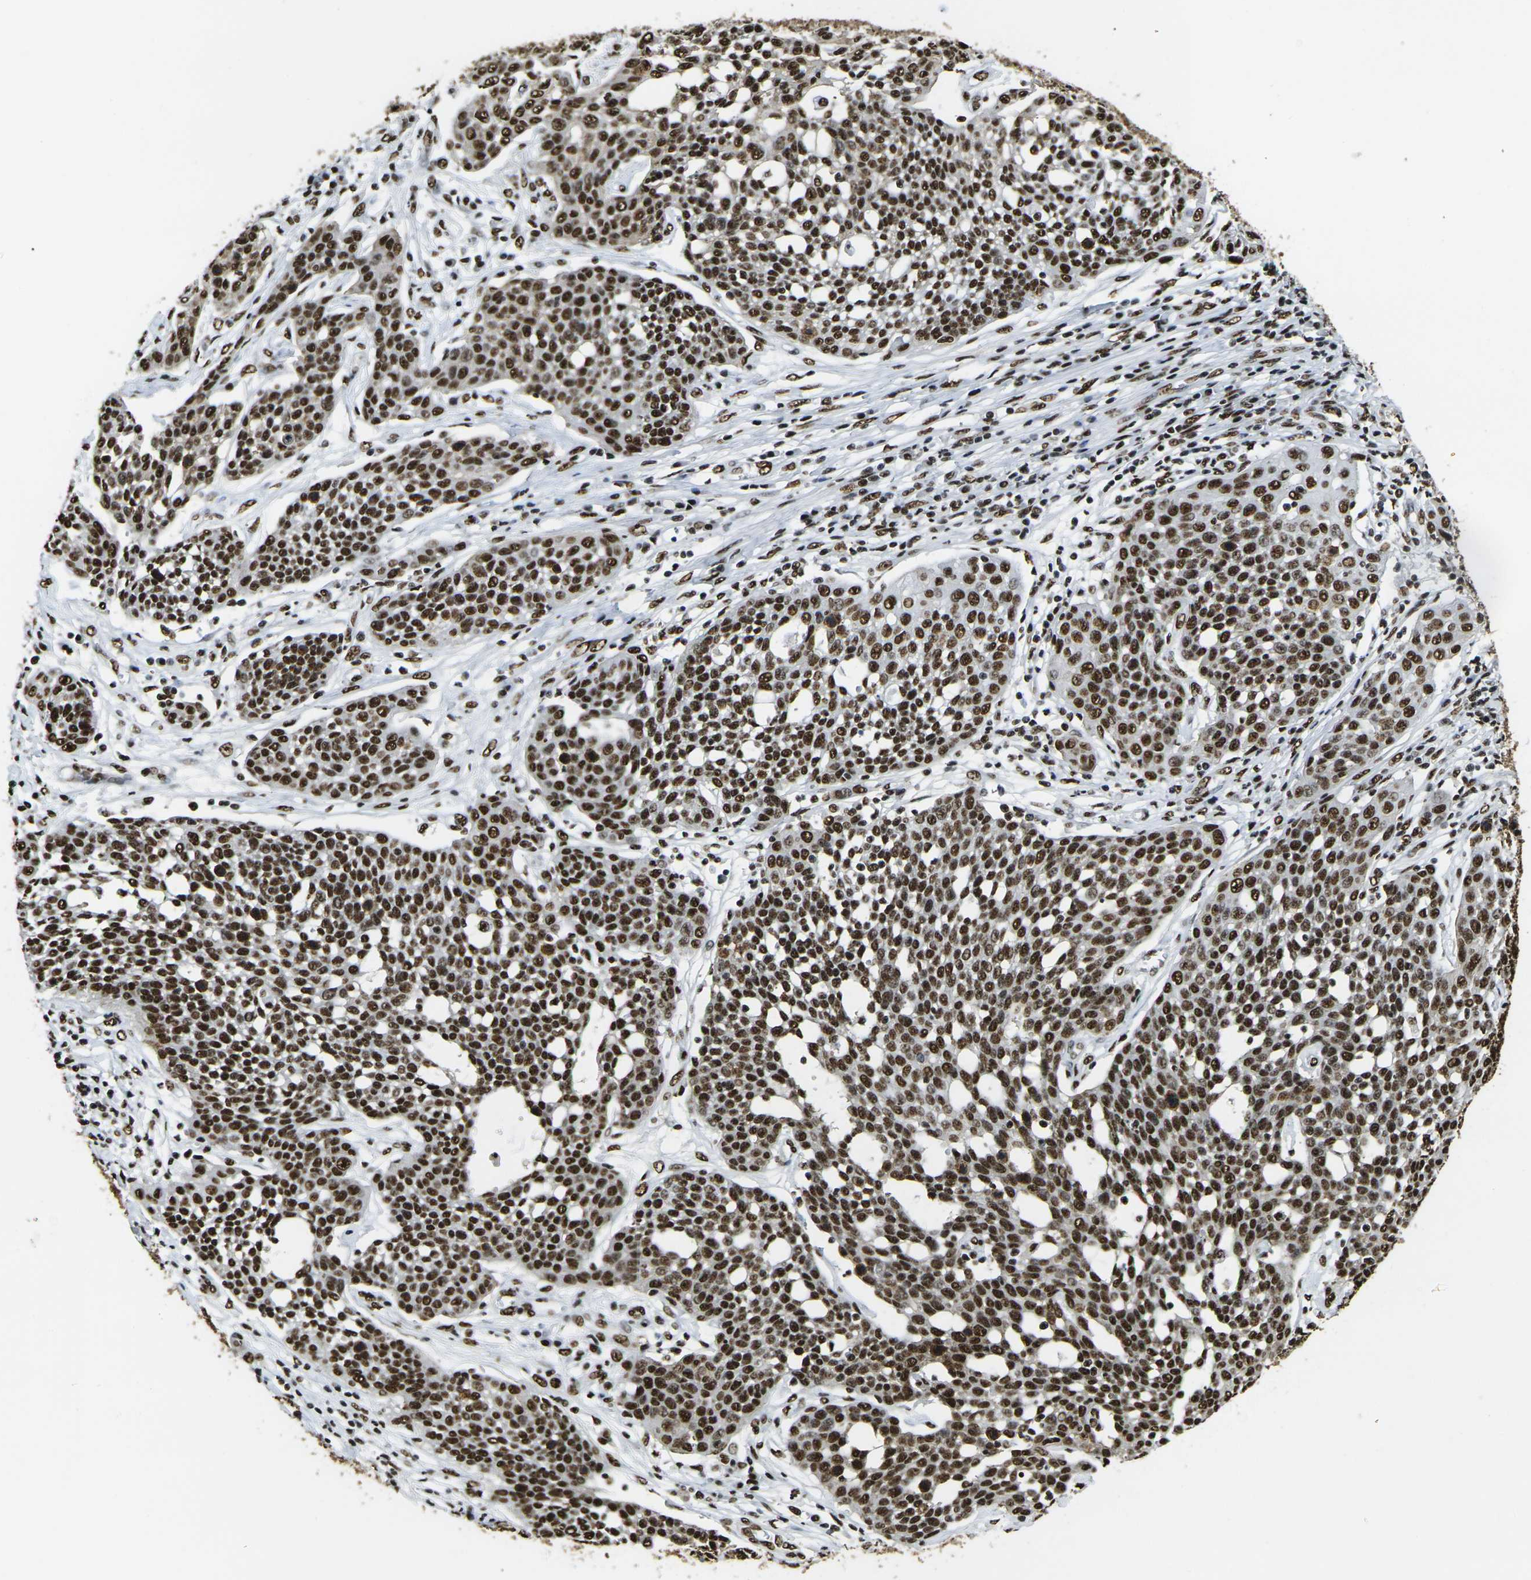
{"staining": {"intensity": "strong", "quantity": ">75%", "location": "nuclear"}, "tissue": "cervical cancer", "cell_type": "Tumor cells", "image_type": "cancer", "snomed": [{"axis": "morphology", "description": "Squamous cell carcinoma, NOS"}, {"axis": "topography", "description": "Cervix"}], "caption": "Cervical cancer was stained to show a protein in brown. There is high levels of strong nuclear positivity in approximately >75% of tumor cells. The staining is performed using DAB brown chromogen to label protein expression. The nuclei are counter-stained blue using hematoxylin.", "gene": "SMARCC1", "patient": {"sex": "female", "age": 34}}